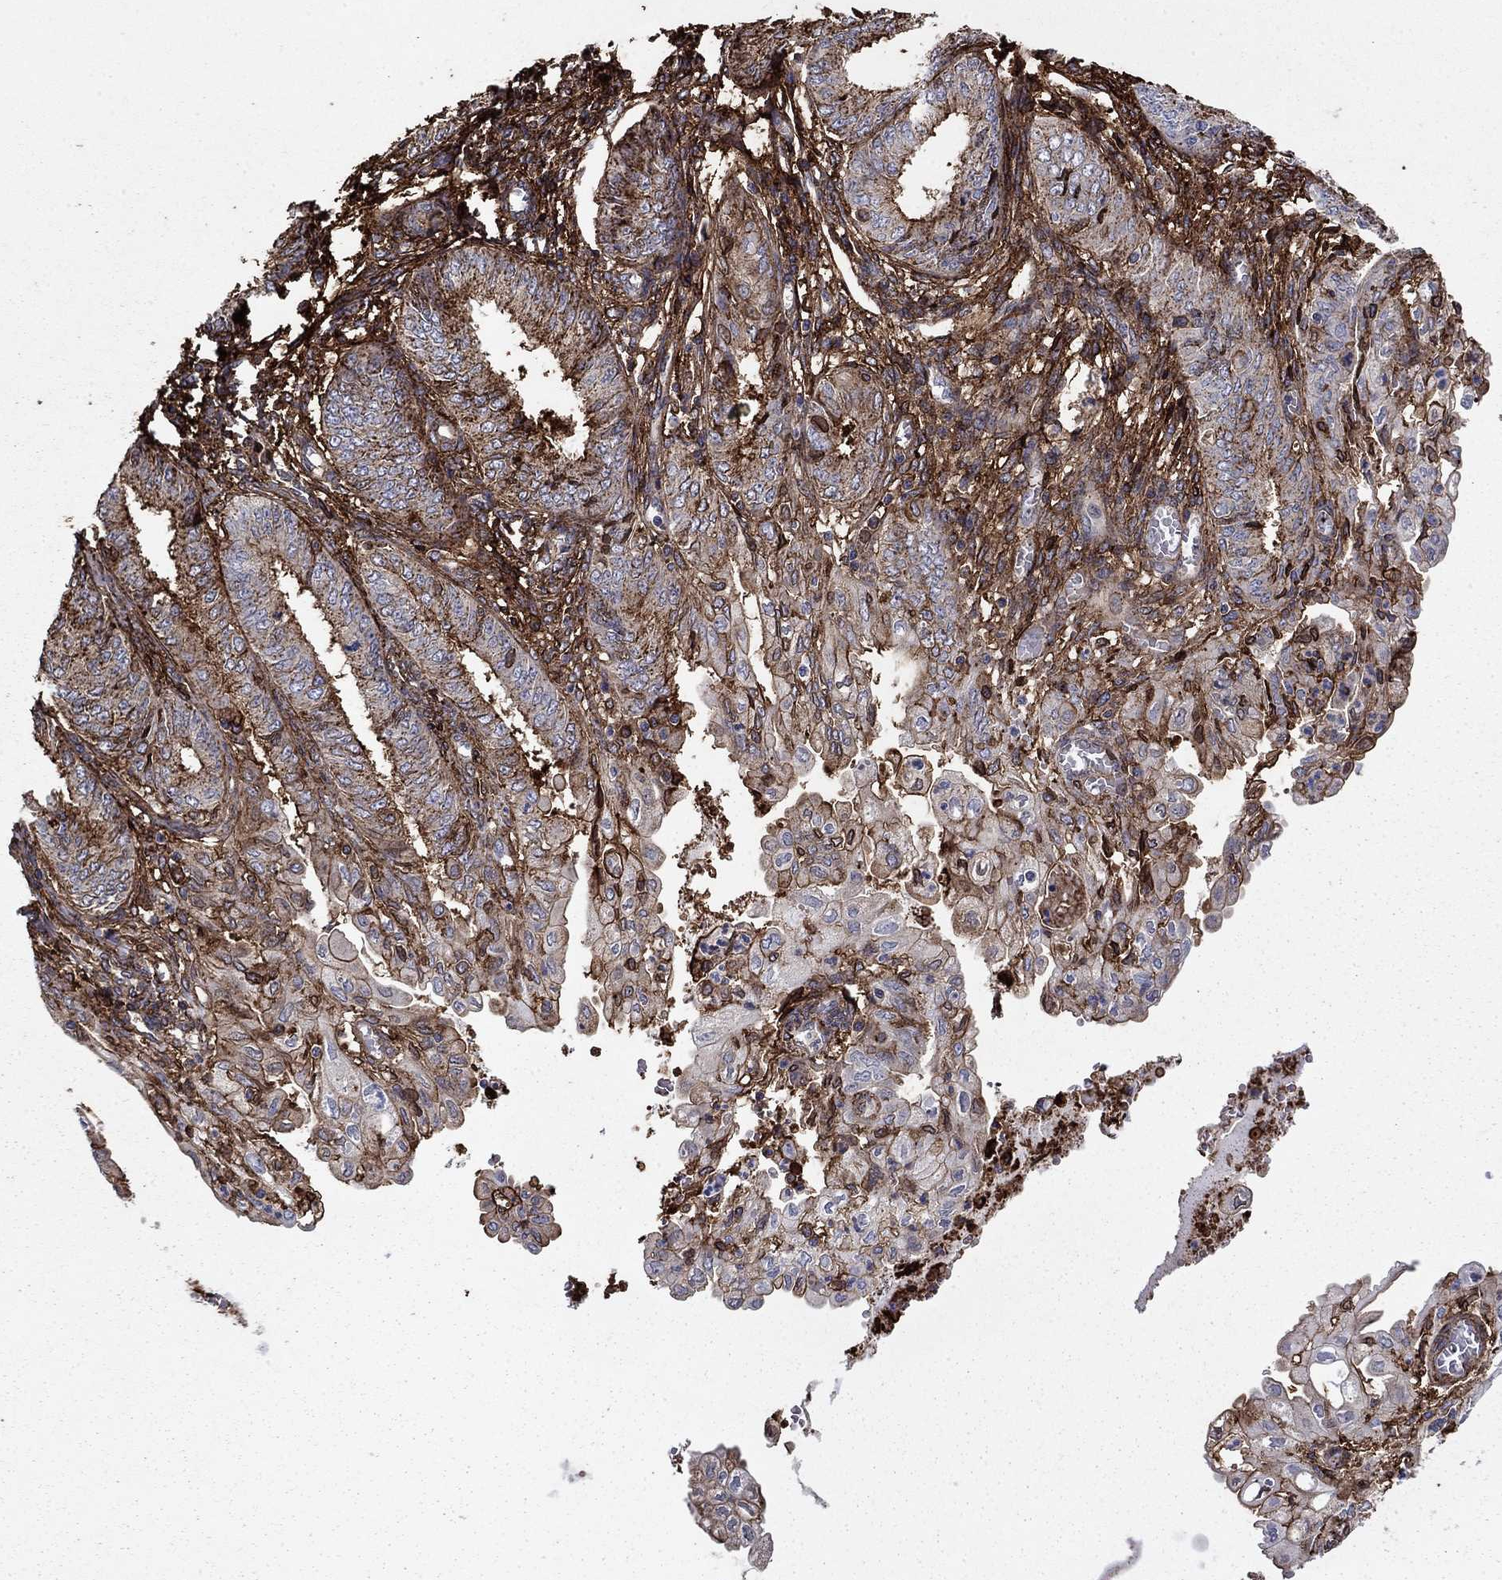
{"staining": {"intensity": "moderate", "quantity": "25%-75%", "location": "cytoplasmic/membranous"}, "tissue": "endometrial cancer", "cell_type": "Tumor cells", "image_type": "cancer", "snomed": [{"axis": "morphology", "description": "Adenocarcinoma, NOS"}, {"axis": "topography", "description": "Endometrium"}], "caption": "Endometrial cancer stained with a brown dye exhibits moderate cytoplasmic/membranous positive staining in approximately 25%-75% of tumor cells.", "gene": "PLAU", "patient": {"sex": "female", "age": 68}}